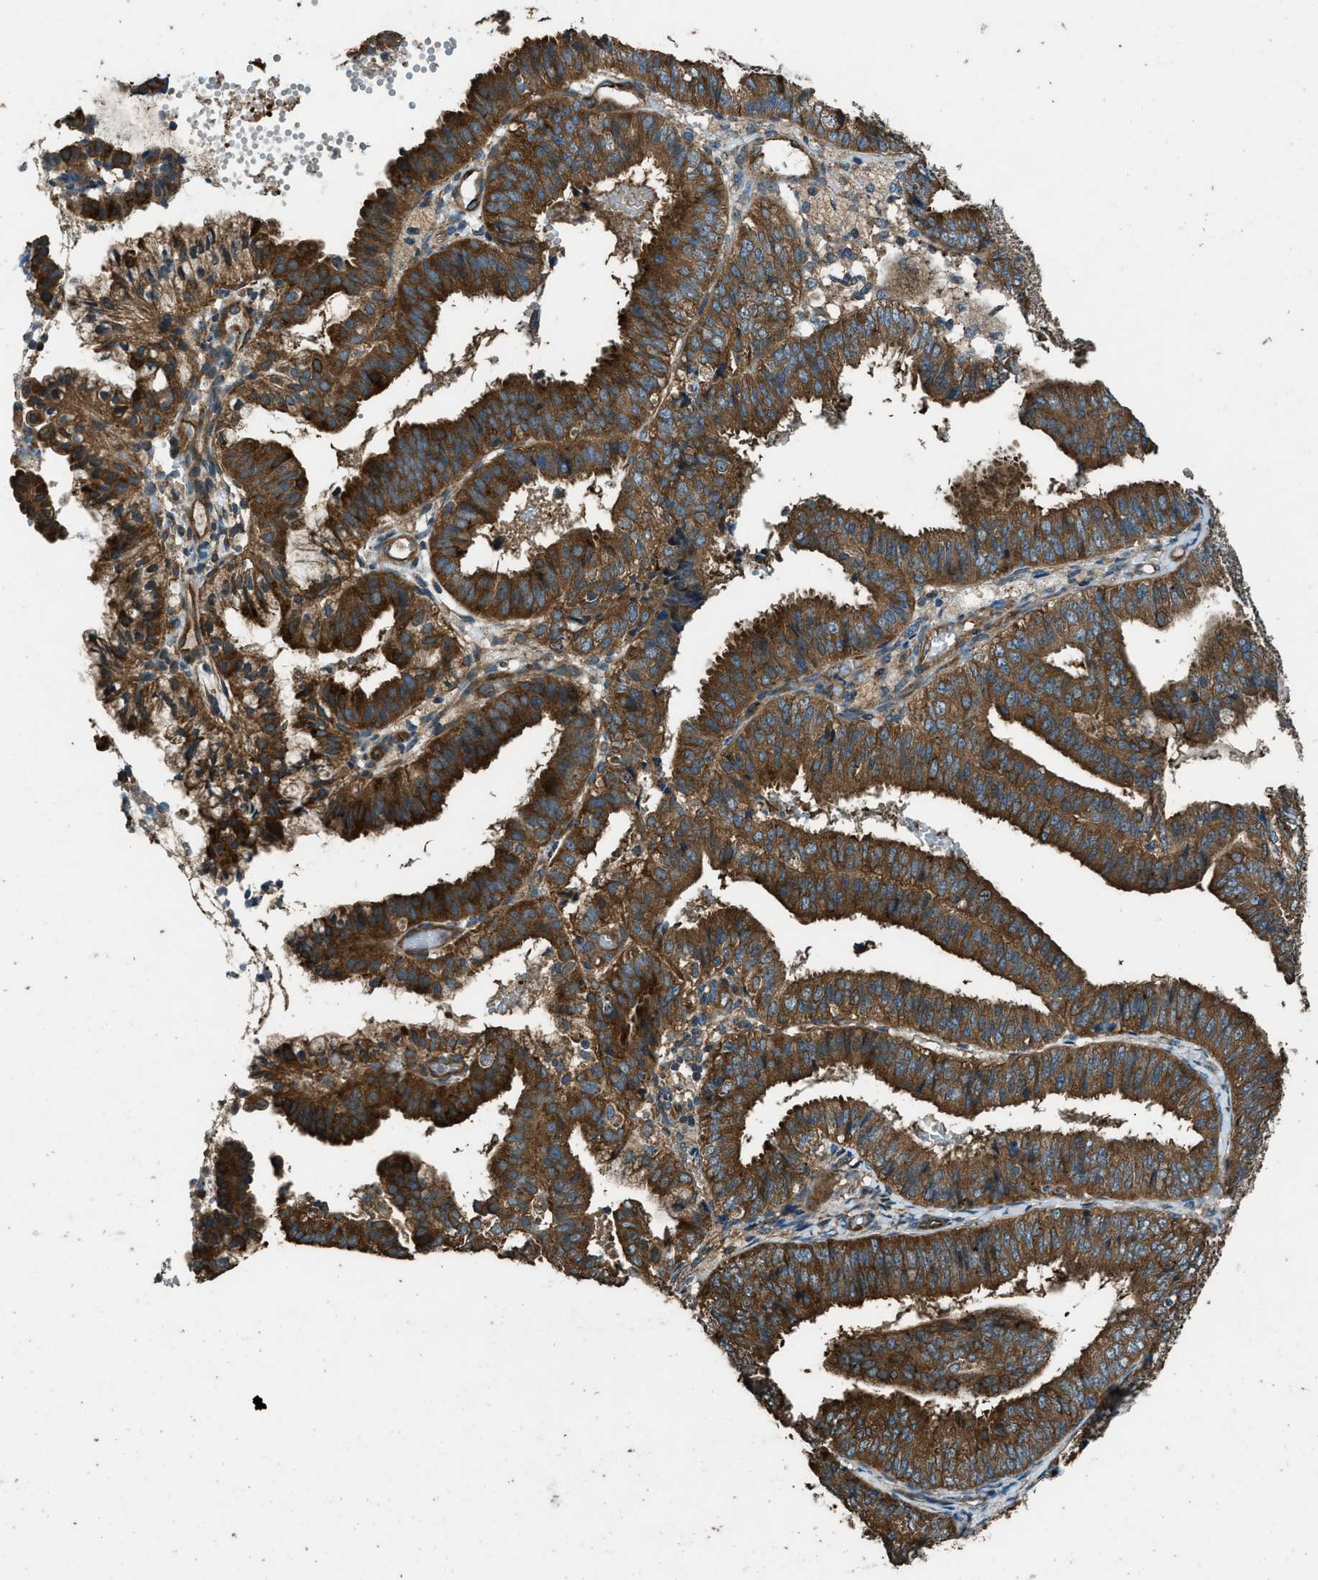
{"staining": {"intensity": "strong", "quantity": ">75%", "location": "cytoplasmic/membranous"}, "tissue": "endometrial cancer", "cell_type": "Tumor cells", "image_type": "cancer", "snomed": [{"axis": "morphology", "description": "Adenocarcinoma, NOS"}, {"axis": "topography", "description": "Endometrium"}], "caption": "Human endometrial cancer (adenocarcinoma) stained with a protein marker reveals strong staining in tumor cells.", "gene": "MARS1", "patient": {"sex": "female", "age": 63}}